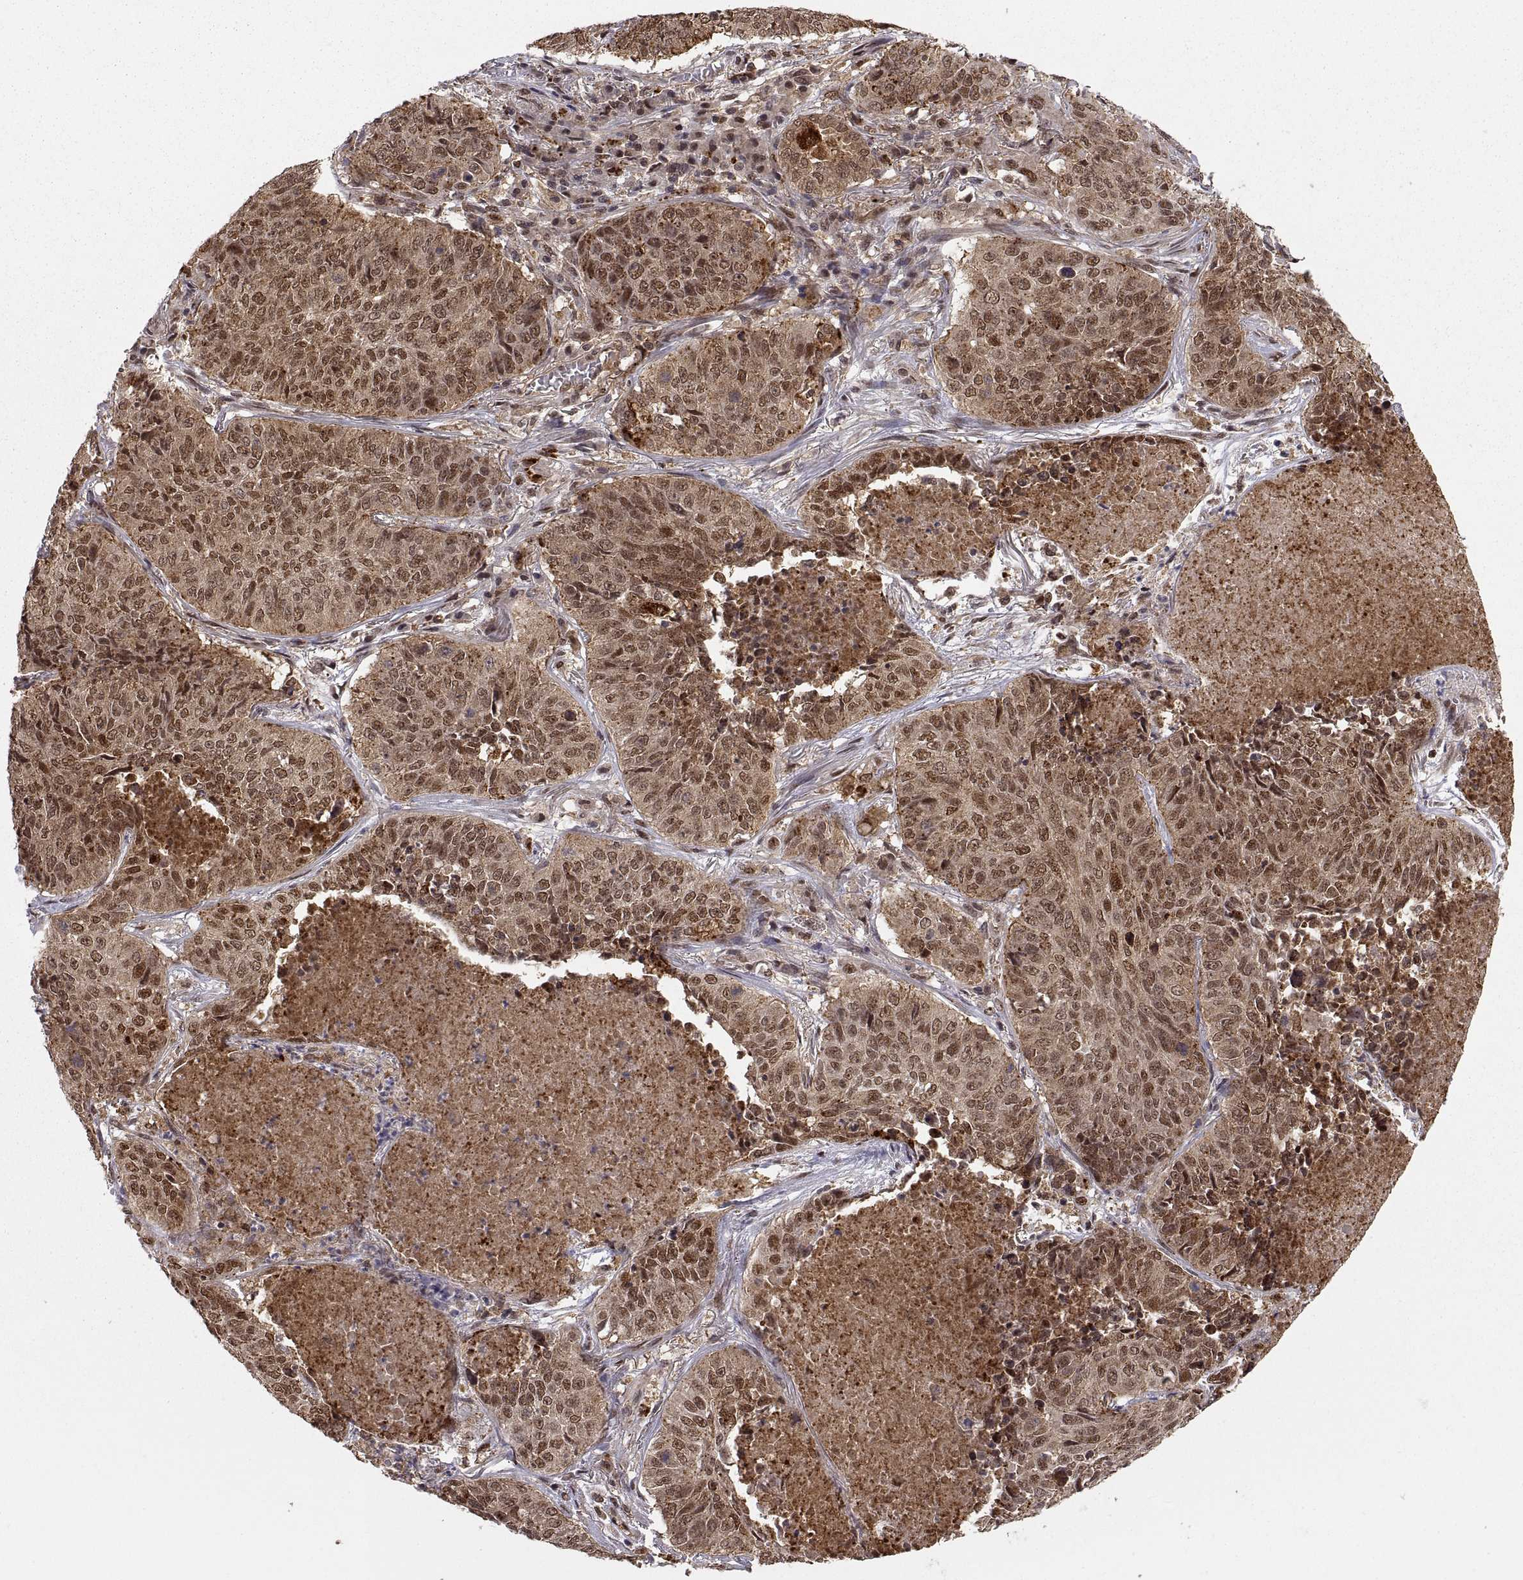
{"staining": {"intensity": "moderate", "quantity": ">75%", "location": "cytoplasmic/membranous,nuclear"}, "tissue": "lung cancer", "cell_type": "Tumor cells", "image_type": "cancer", "snomed": [{"axis": "morphology", "description": "Normal tissue, NOS"}, {"axis": "morphology", "description": "Squamous cell carcinoma, NOS"}, {"axis": "topography", "description": "Bronchus"}, {"axis": "topography", "description": "Lung"}], "caption": "Human lung squamous cell carcinoma stained with a protein marker demonstrates moderate staining in tumor cells.", "gene": "PSMC2", "patient": {"sex": "male", "age": 64}}